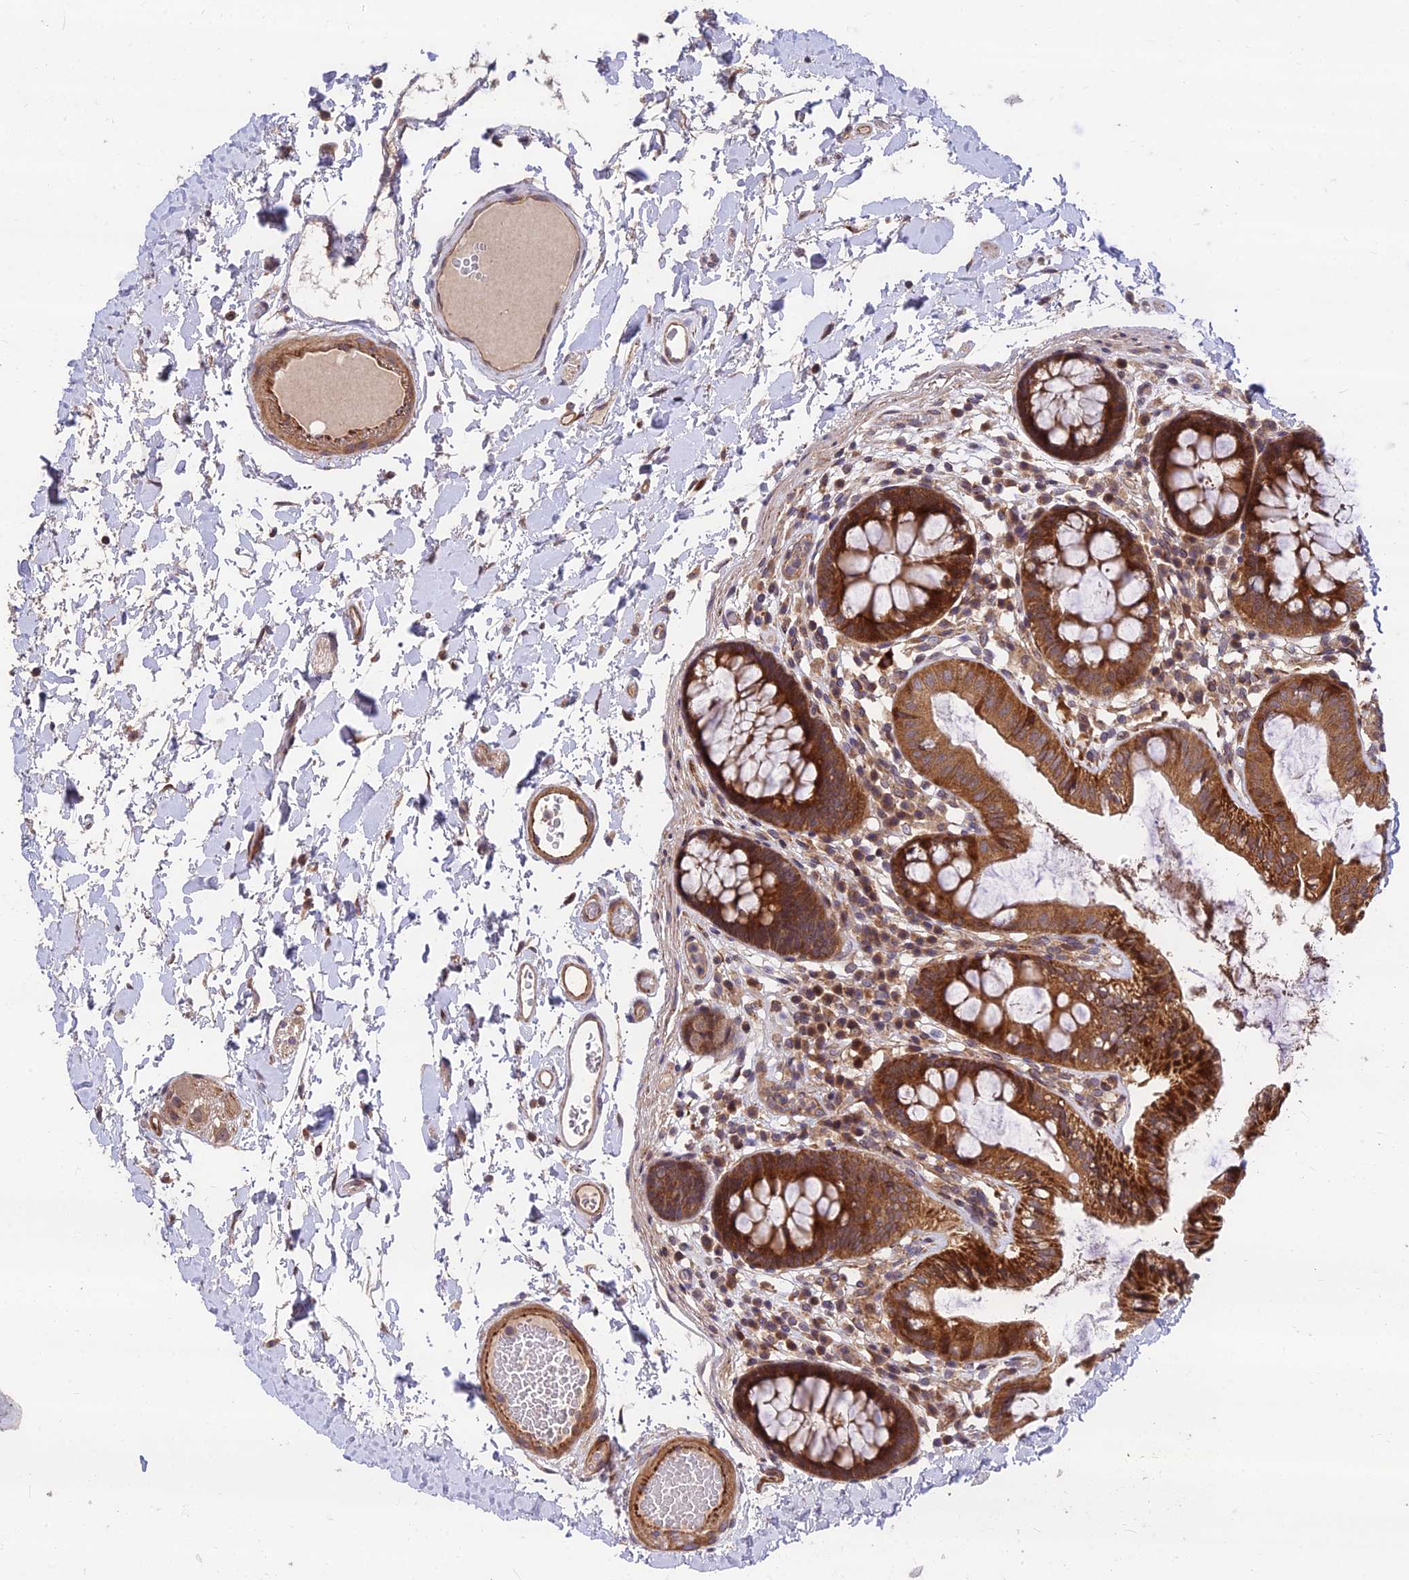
{"staining": {"intensity": "moderate", "quantity": ">75%", "location": "cytoplasmic/membranous"}, "tissue": "colon", "cell_type": "Endothelial cells", "image_type": "normal", "snomed": [{"axis": "morphology", "description": "Normal tissue, NOS"}, {"axis": "topography", "description": "Colon"}], "caption": "Immunohistochemical staining of benign human colon demonstrates moderate cytoplasmic/membranous protein expression in about >75% of endothelial cells. The staining was performed using DAB (3,3'-diaminobenzidine), with brown indicating positive protein expression. Nuclei are stained blue with hematoxylin.", "gene": "MKKS", "patient": {"sex": "male", "age": 84}}